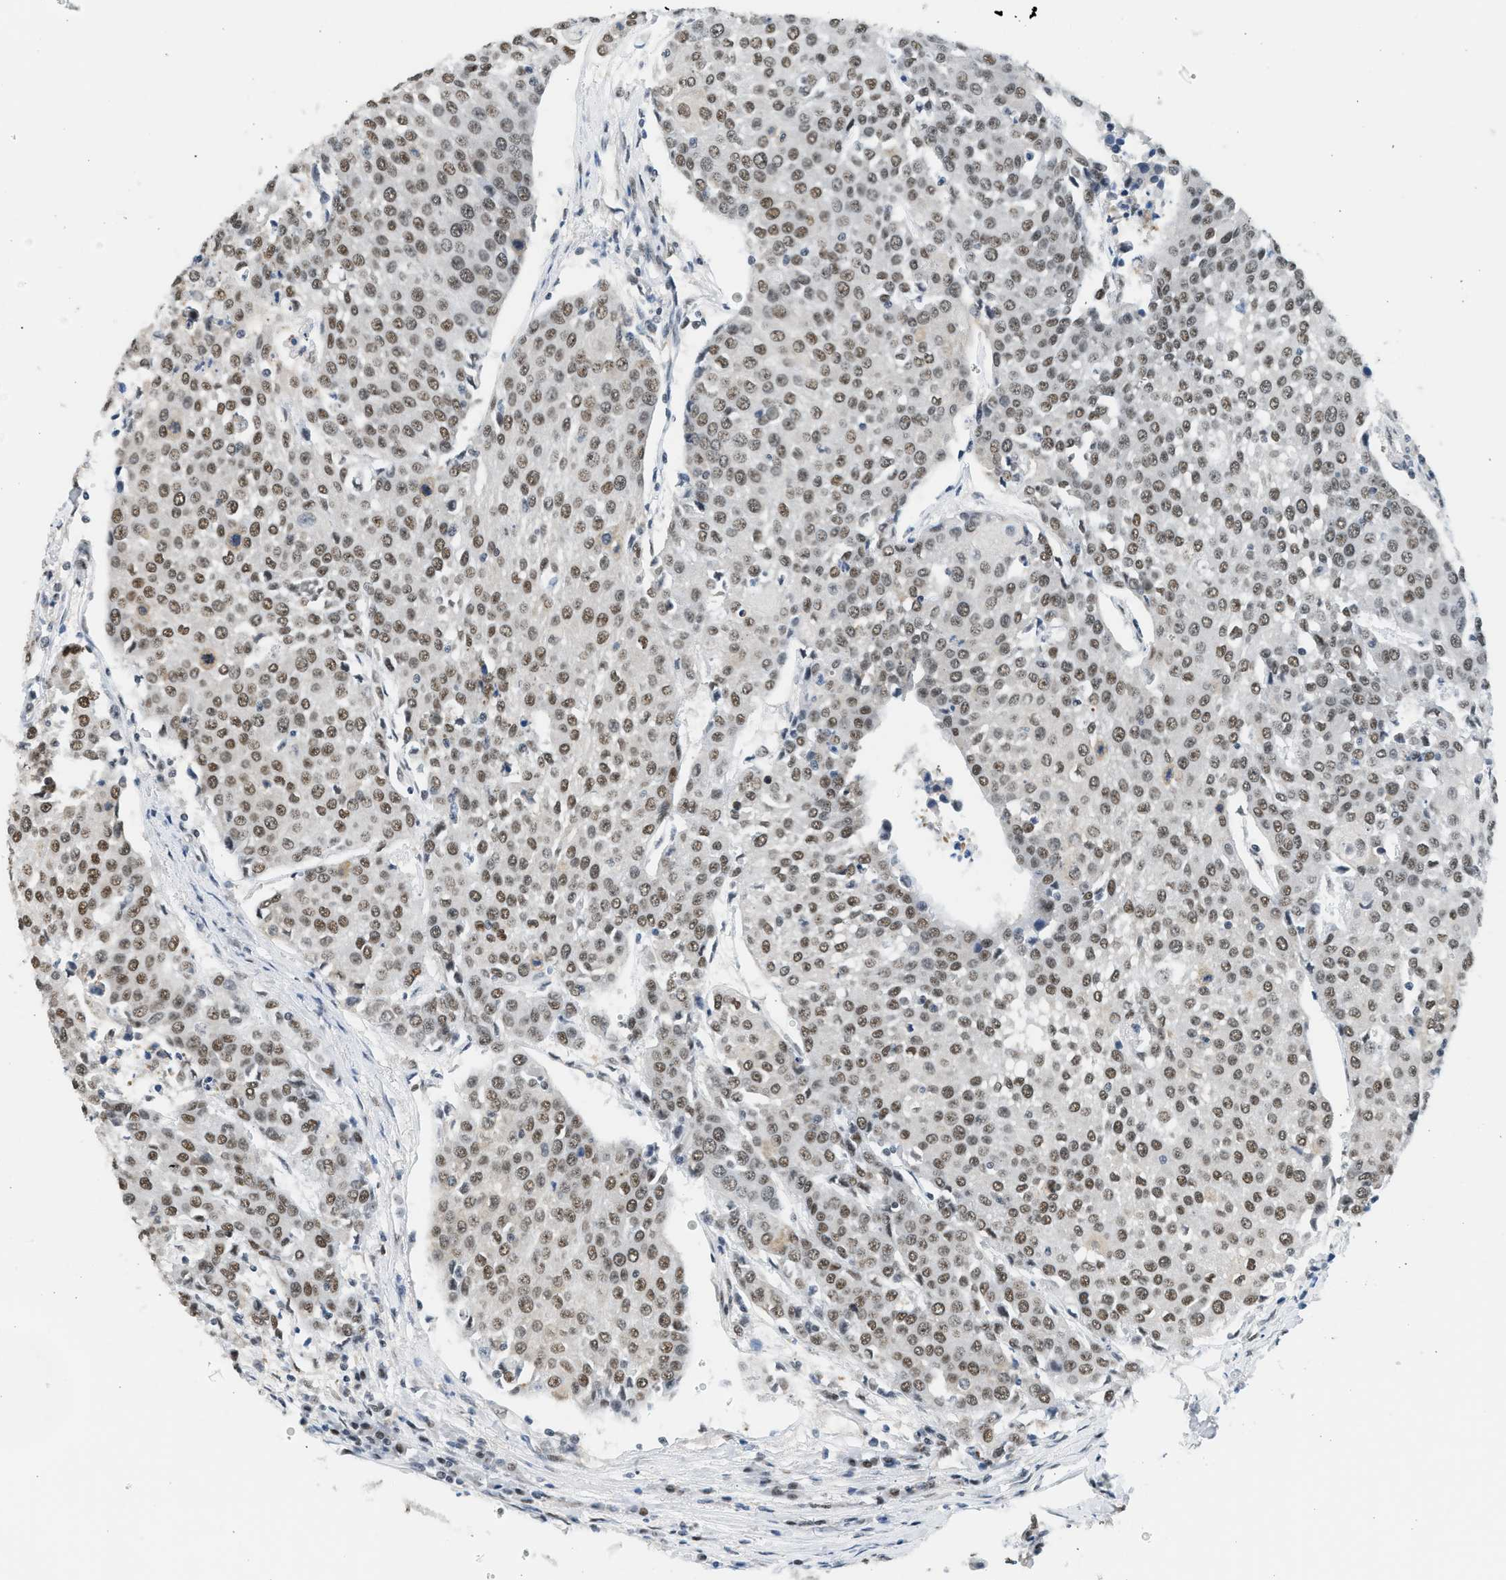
{"staining": {"intensity": "moderate", "quantity": ">75%", "location": "nuclear"}, "tissue": "urothelial cancer", "cell_type": "Tumor cells", "image_type": "cancer", "snomed": [{"axis": "morphology", "description": "Urothelial carcinoma, High grade"}, {"axis": "topography", "description": "Urinary bladder"}], "caption": "This photomicrograph reveals immunohistochemistry staining of high-grade urothelial carcinoma, with medium moderate nuclear staining in about >75% of tumor cells.", "gene": "HIPK1", "patient": {"sex": "female", "age": 85}}